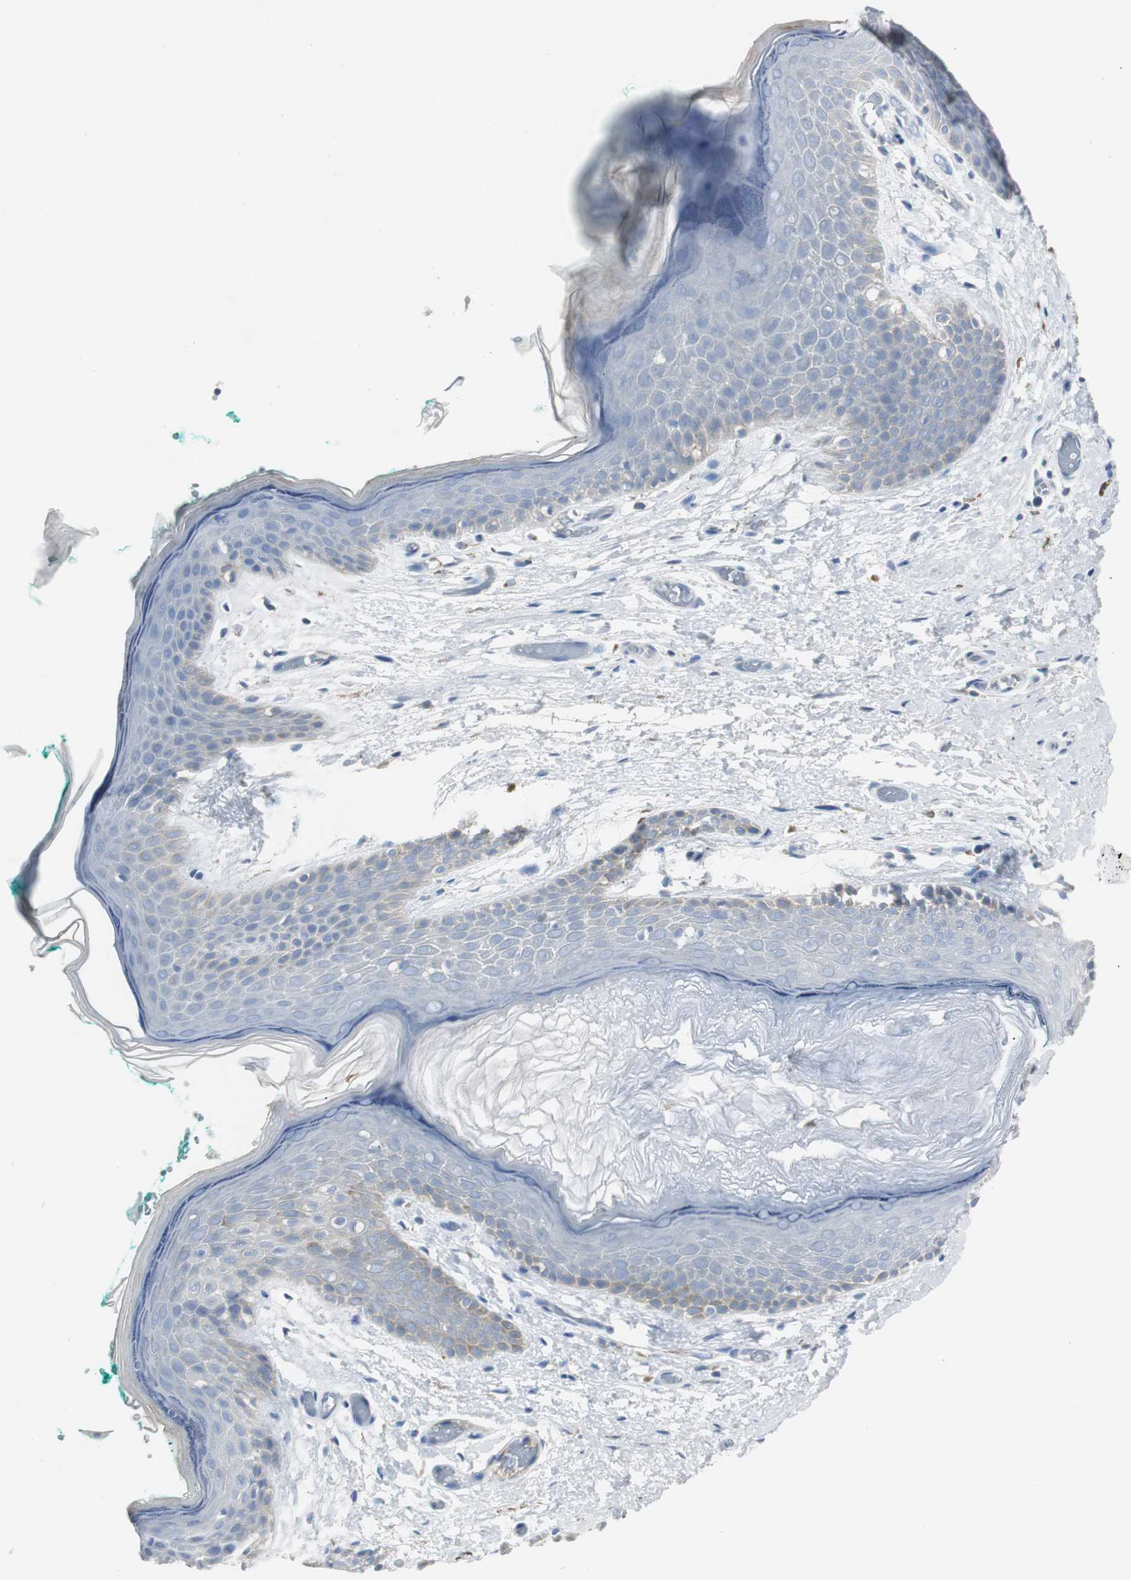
{"staining": {"intensity": "negative", "quantity": "none", "location": "none"}, "tissue": "skin", "cell_type": "Epidermal cells", "image_type": "normal", "snomed": [{"axis": "morphology", "description": "Normal tissue, NOS"}, {"axis": "topography", "description": "Anal"}], "caption": "The micrograph demonstrates no significant positivity in epidermal cells of skin.", "gene": "RASA1", "patient": {"sex": "male", "age": 74}}